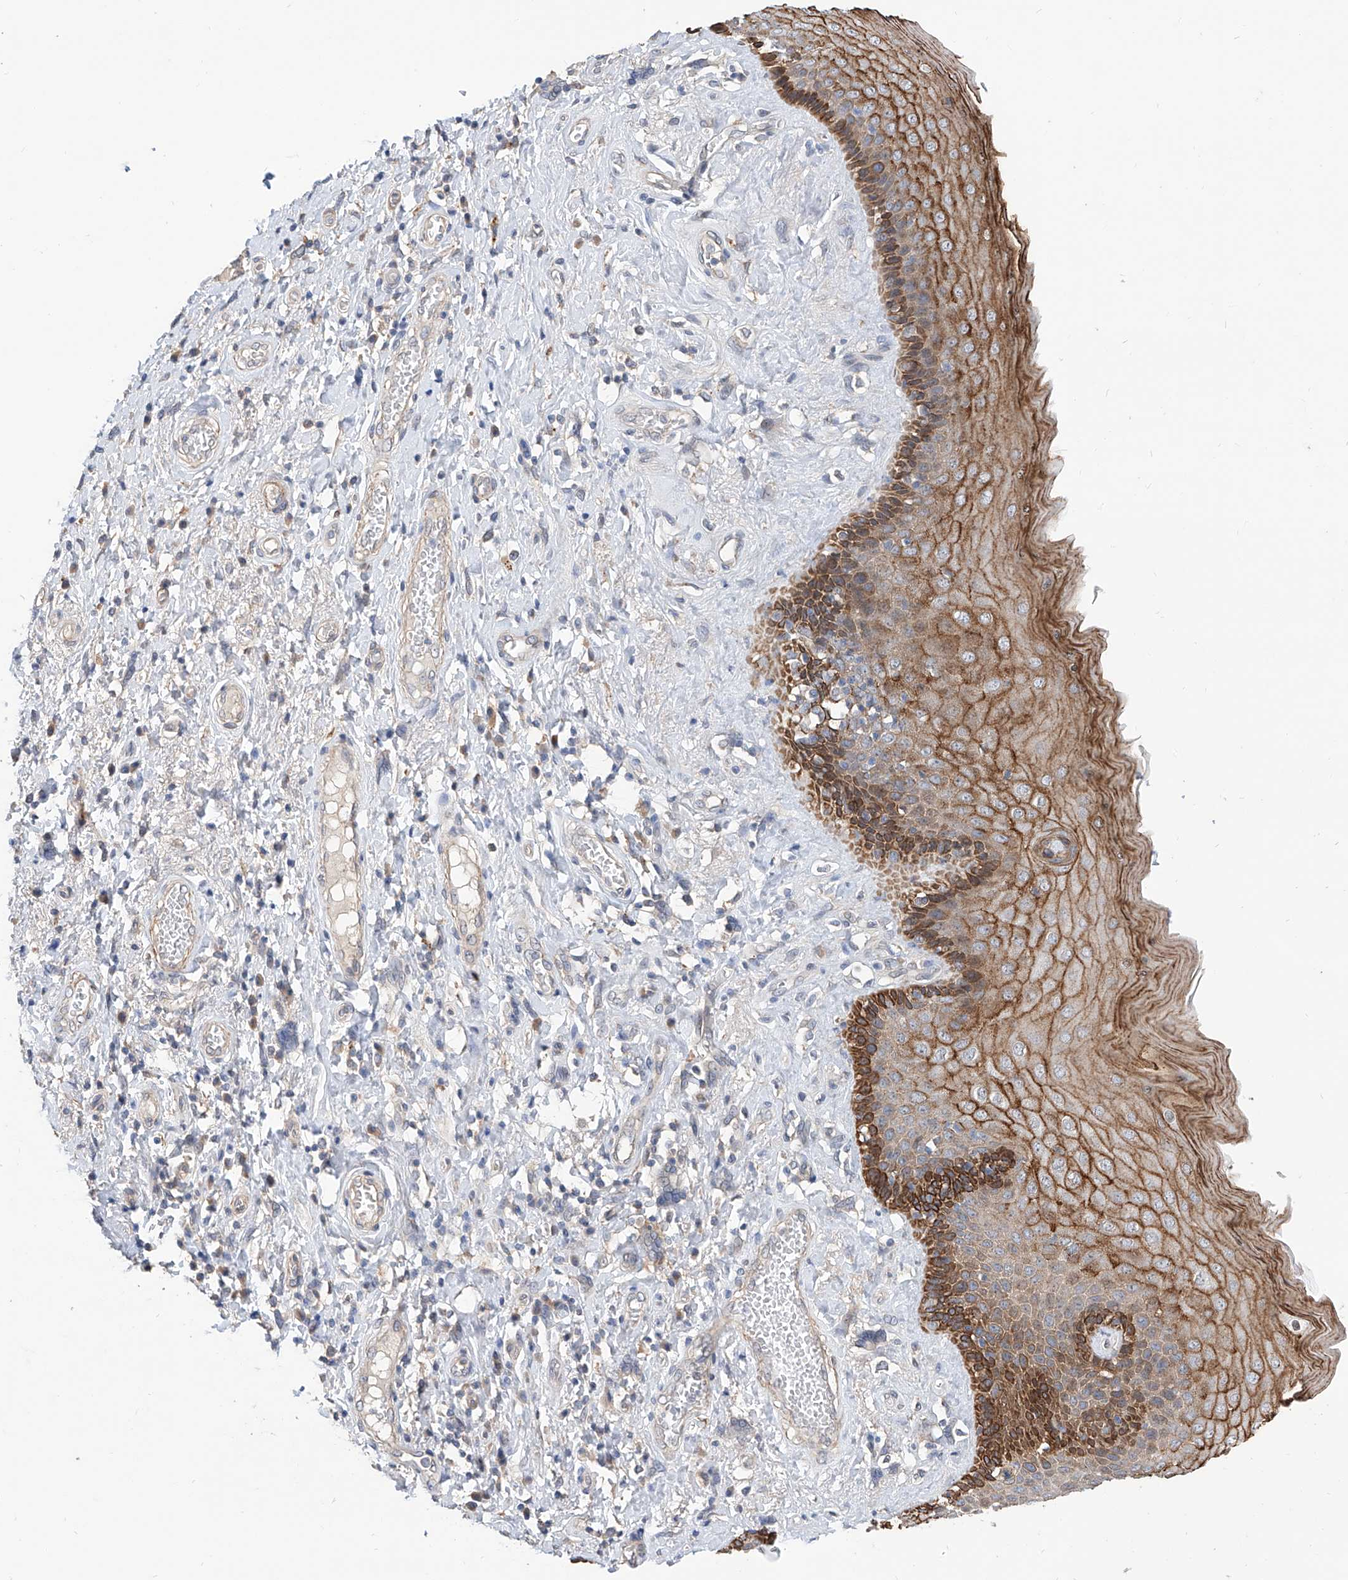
{"staining": {"intensity": "moderate", "quantity": ">75%", "location": "cytoplasmic/membranous"}, "tissue": "skin", "cell_type": "Epidermal cells", "image_type": "normal", "snomed": [{"axis": "morphology", "description": "Normal tissue, NOS"}, {"axis": "topography", "description": "Anal"}], "caption": "The immunohistochemical stain highlights moderate cytoplasmic/membranous positivity in epidermal cells of benign skin. Nuclei are stained in blue.", "gene": "MAGEE2", "patient": {"sex": "male", "age": 69}}